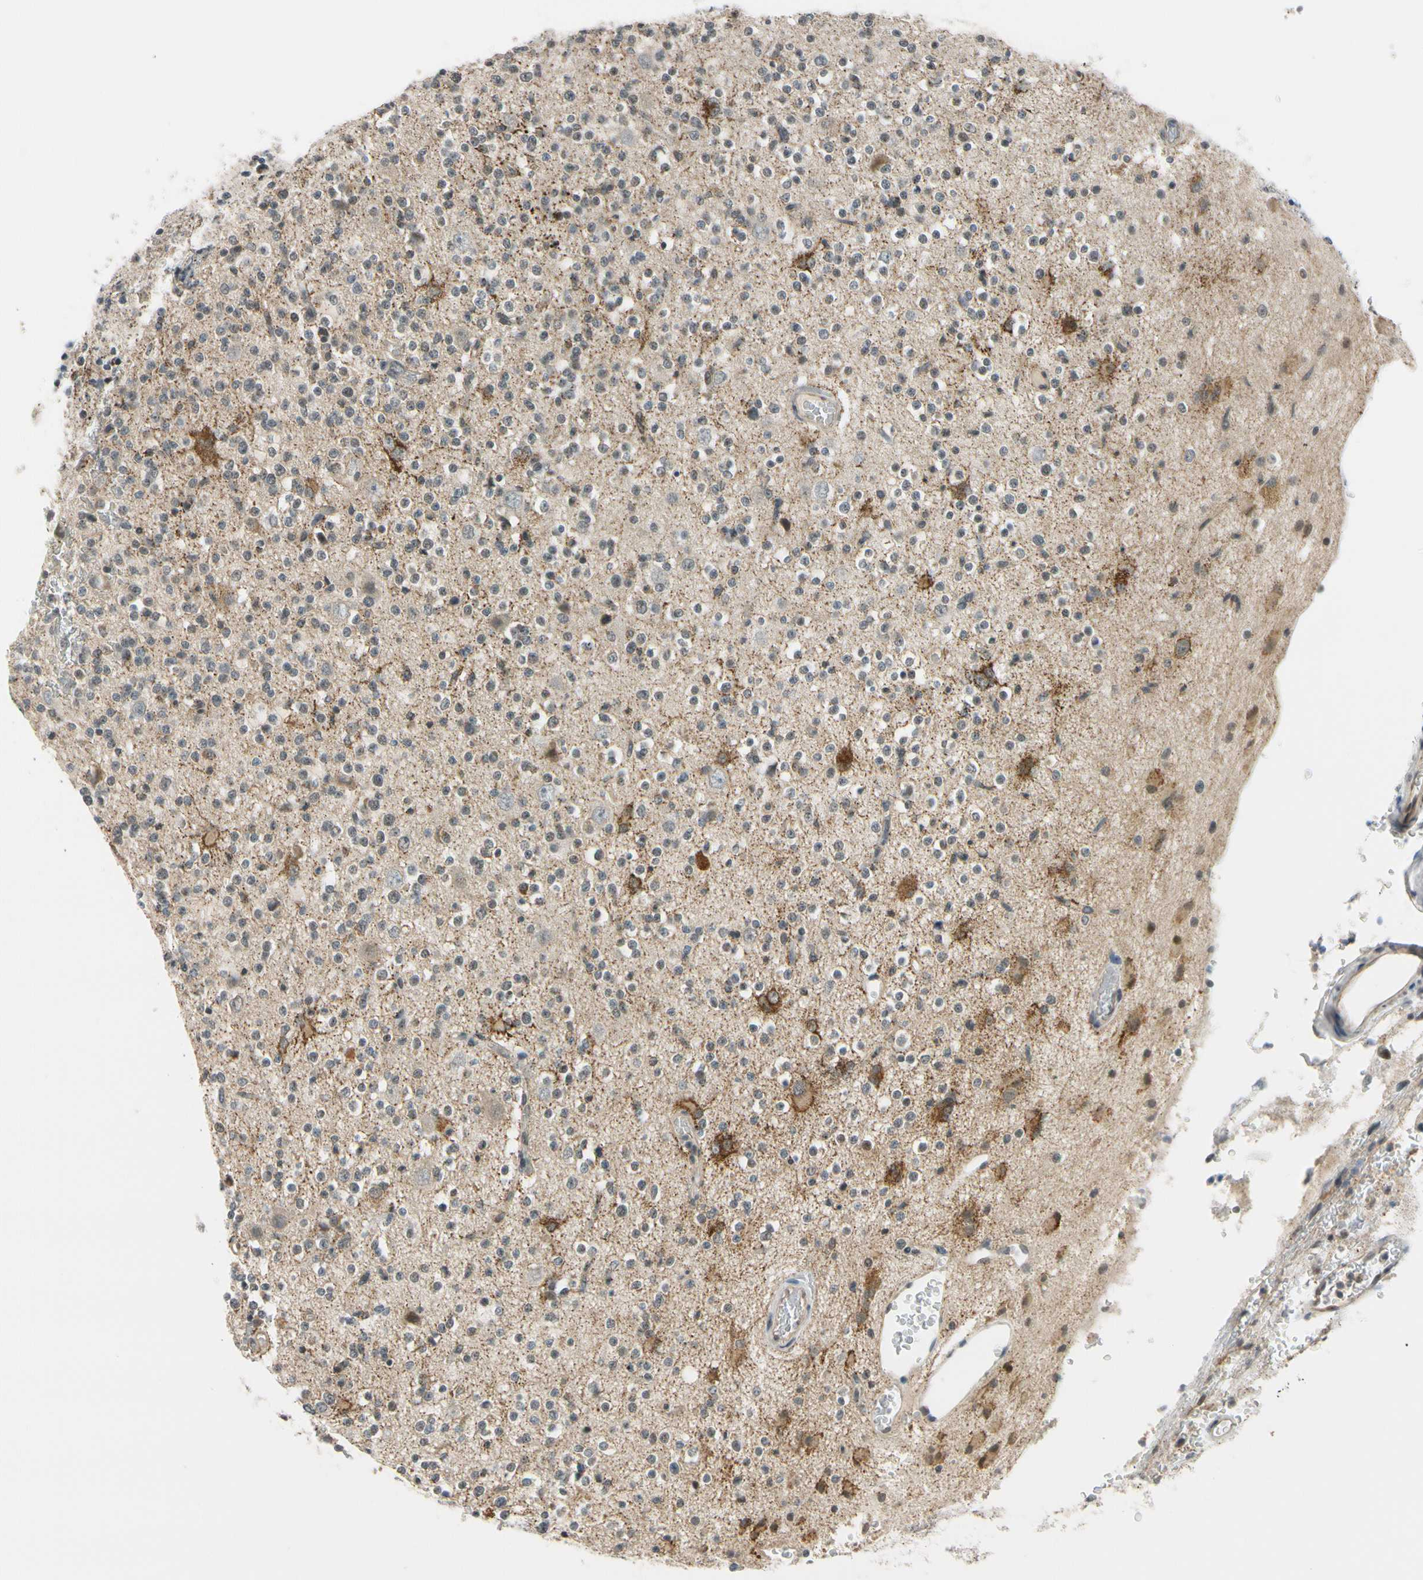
{"staining": {"intensity": "negative", "quantity": "none", "location": "none"}, "tissue": "glioma", "cell_type": "Tumor cells", "image_type": "cancer", "snomed": [{"axis": "morphology", "description": "Glioma, malignant, High grade"}, {"axis": "topography", "description": "Brain"}], "caption": "High magnification brightfield microscopy of glioma stained with DAB (3,3'-diaminobenzidine) (brown) and counterstained with hematoxylin (blue): tumor cells show no significant staining. The staining was performed using DAB to visualize the protein expression in brown, while the nuclei were stained in blue with hematoxylin (Magnification: 20x).", "gene": "TAF12", "patient": {"sex": "male", "age": 47}}